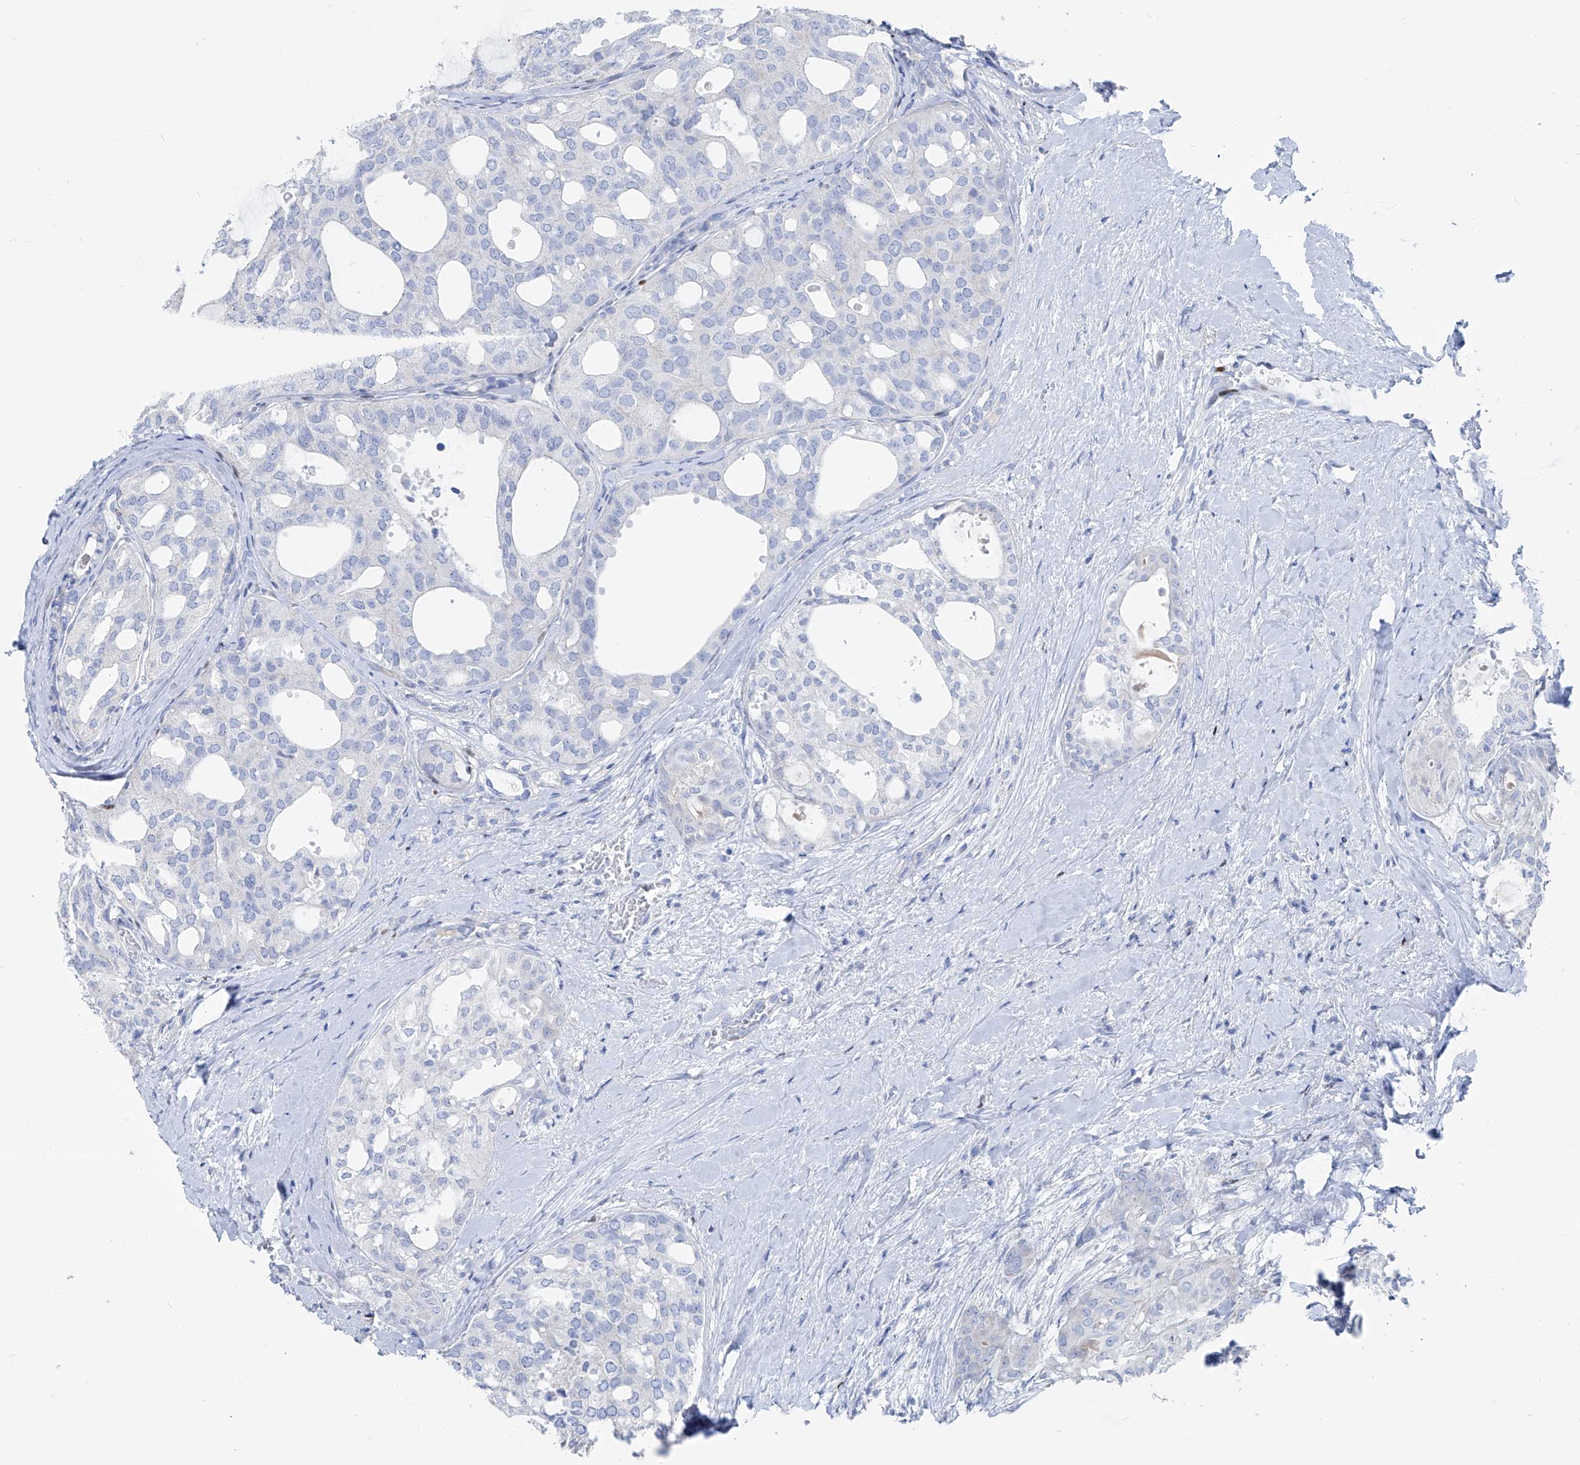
{"staining": {"intensity": "negative", "quantity": "none", "location": "none"}, "tissue": "thyroid cancer", "cell_type": "Tumor cells", "image_type": "cancer", "snomed": [{"axis": "morphology", "description": "Follicular adenoma carcinoma, NOS"}, {"axis": "topography", "description": "Thyroid gland"}], "caption": "Tumor cells are negative for protein expression in human thyroid follicular adenoma carcinoma.", "gene": "FRS3", "patient": {"sex": "male", "age": 75}}